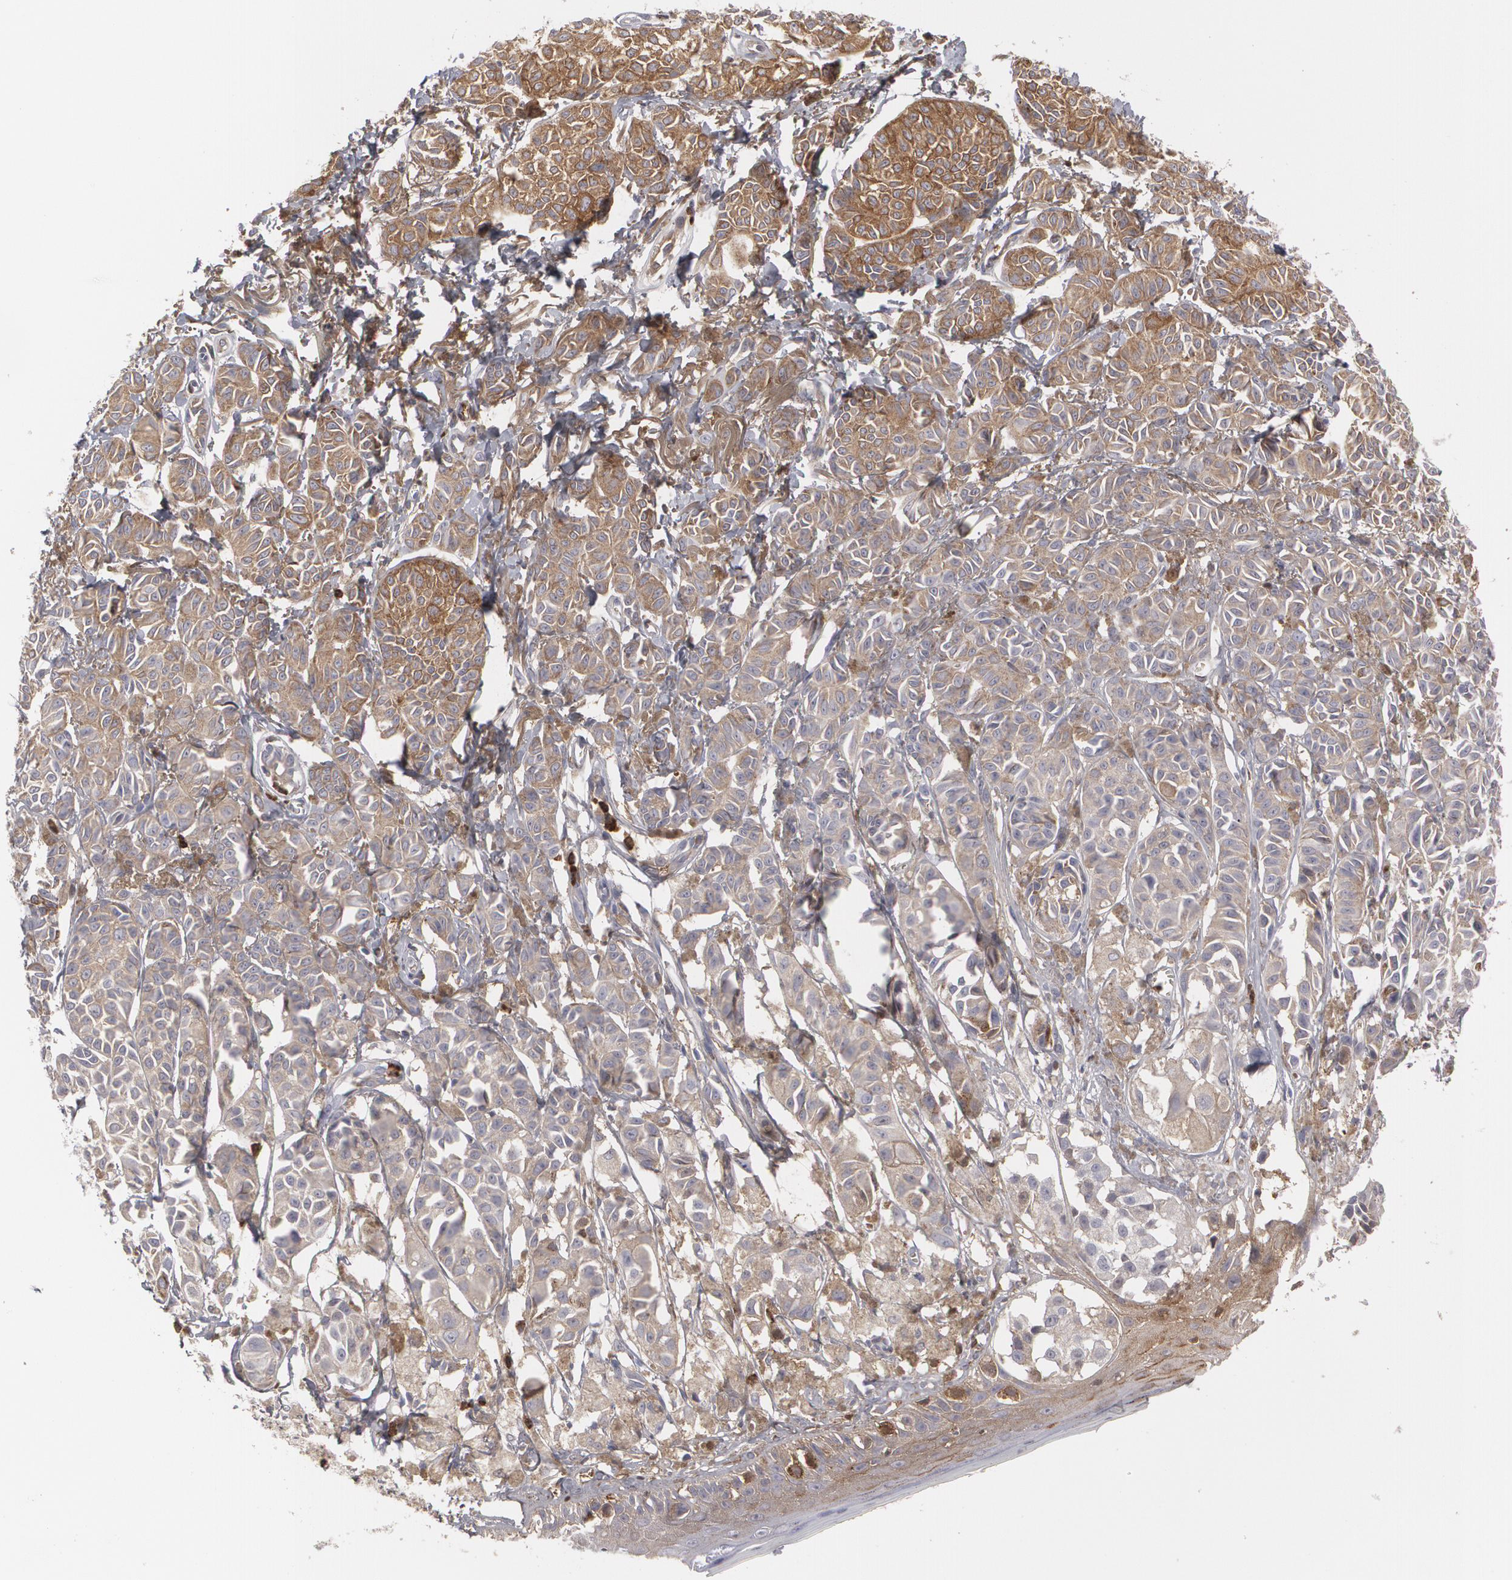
{"staining": {"intensity": "weak", "quantity": "25%-75%", "location": "cytoplasmic/membranous"}, "tissue": "melanoma", "cell_type": "Tumor cells", "image_type": "cancer", "snomed": [{"axis": "morphology", "description": "Malignant melanoma, NOS"}, {"axis": "topography", "description": "Skin"}], "caption": "Melanoma stained with DAB (3,3'-diaminobenzidine) IHC demonstrates low levels of weak cytoplasmic/membranous staining in about 25%-75% of tumor cells. Immunohistochemistry (ihc) stains the protein of interest in brown and the nuclei are stained blue.", "gene": "LRG1", "patient": {"sex": "male", "age": 76}}